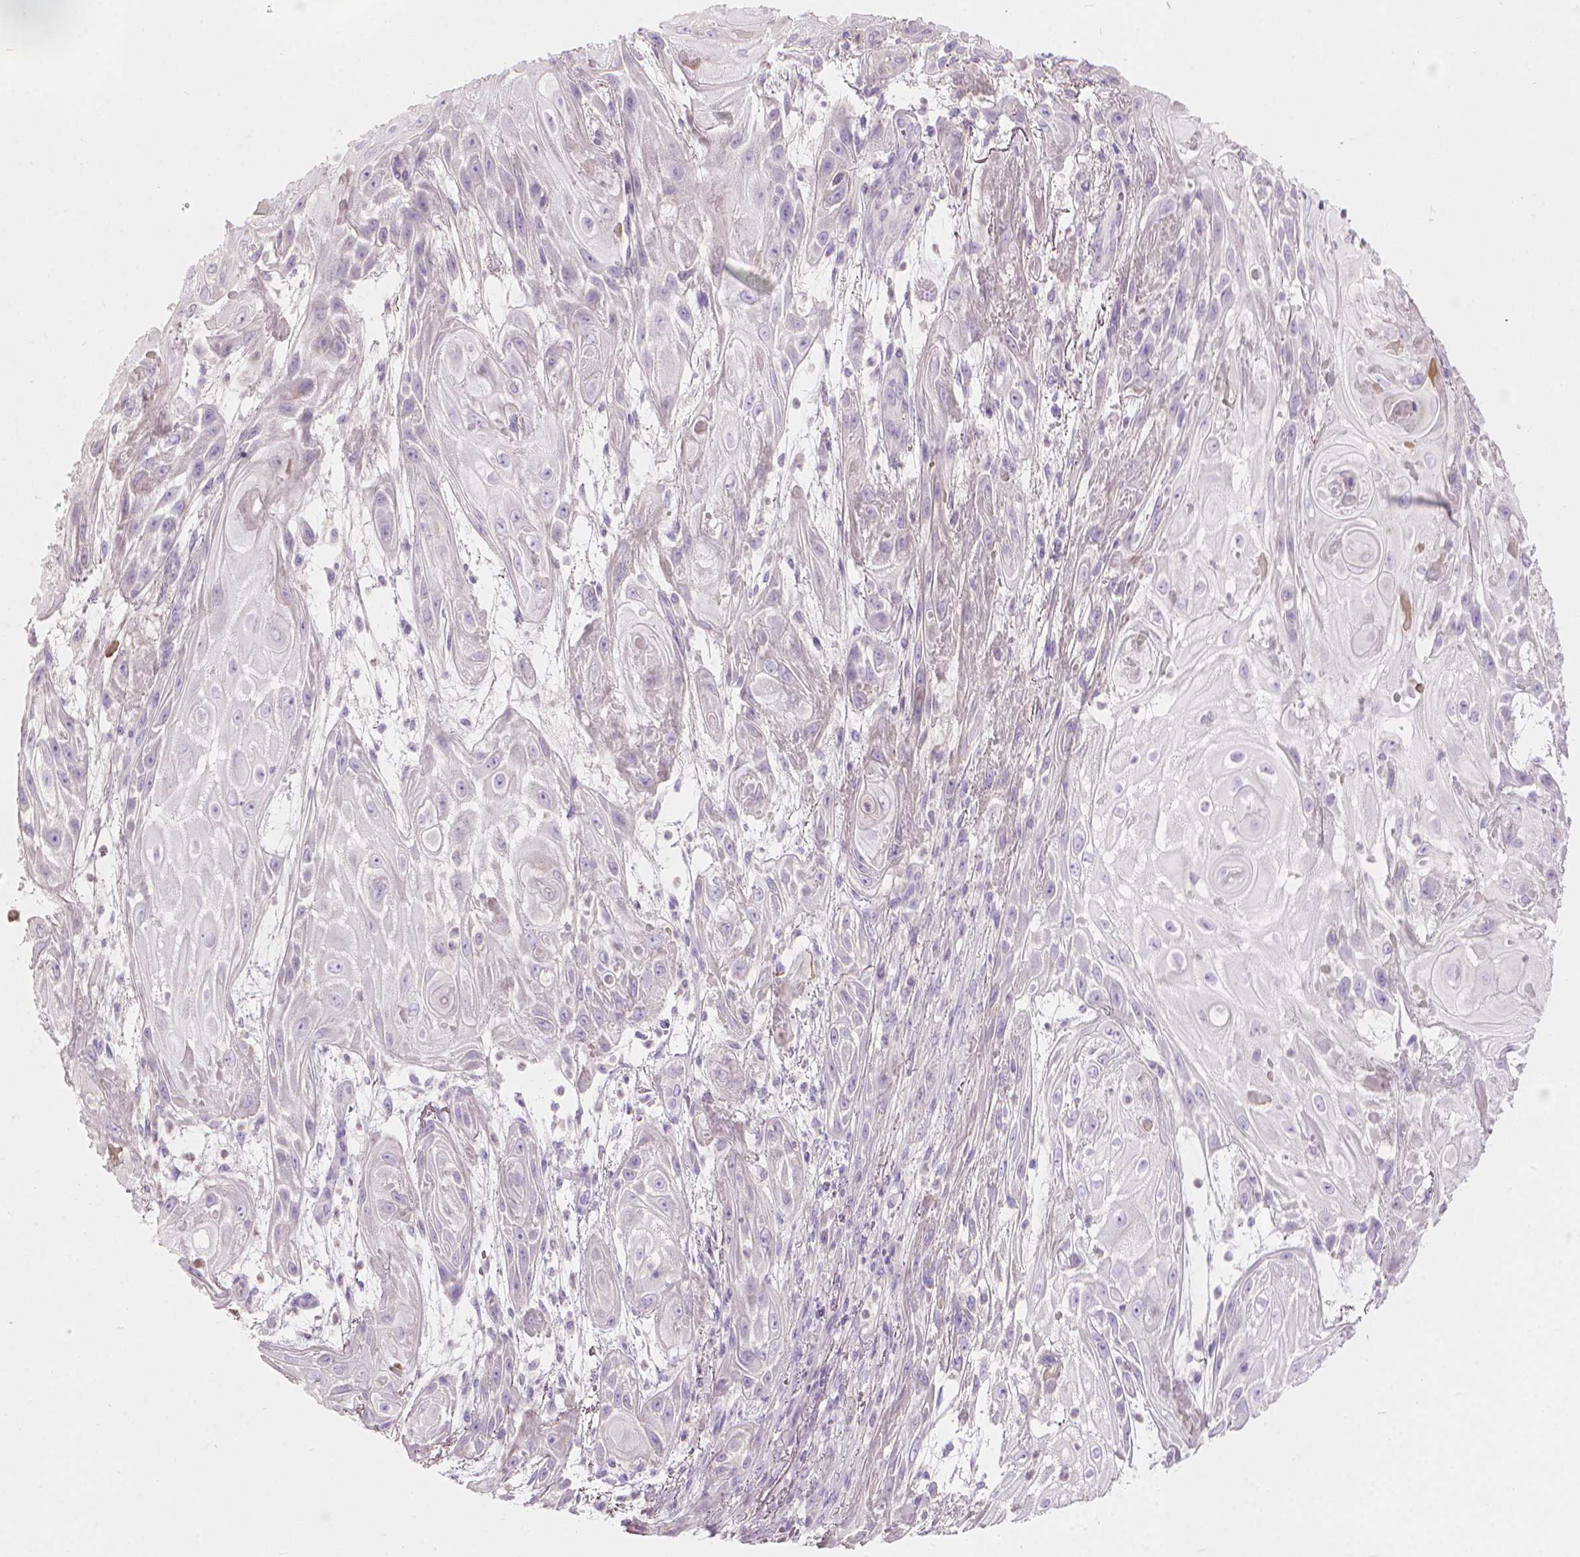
{"staining": {"intensity": "negative", "quantity": "none", "location": "none"}, "tissue": "skin cancer", "cell_type": "Tumor cells", "image_type": "cancer", "snomed": [{"axis": "morphology", "description": "Squamous cell carcinoma, NOS"}, {"axis": "topography", "description": "Skin"}], "caption": "Immunohistochemistry photomicrograph of neoplastic tissue: skin squamous cell carcinoma stained with DAB (3,3'-diaminobenzidine) reveals no significant protein positivity in tumor cells.", "gene": "CABCOCO1", "patient": {"sex": "male", "age": 62}}